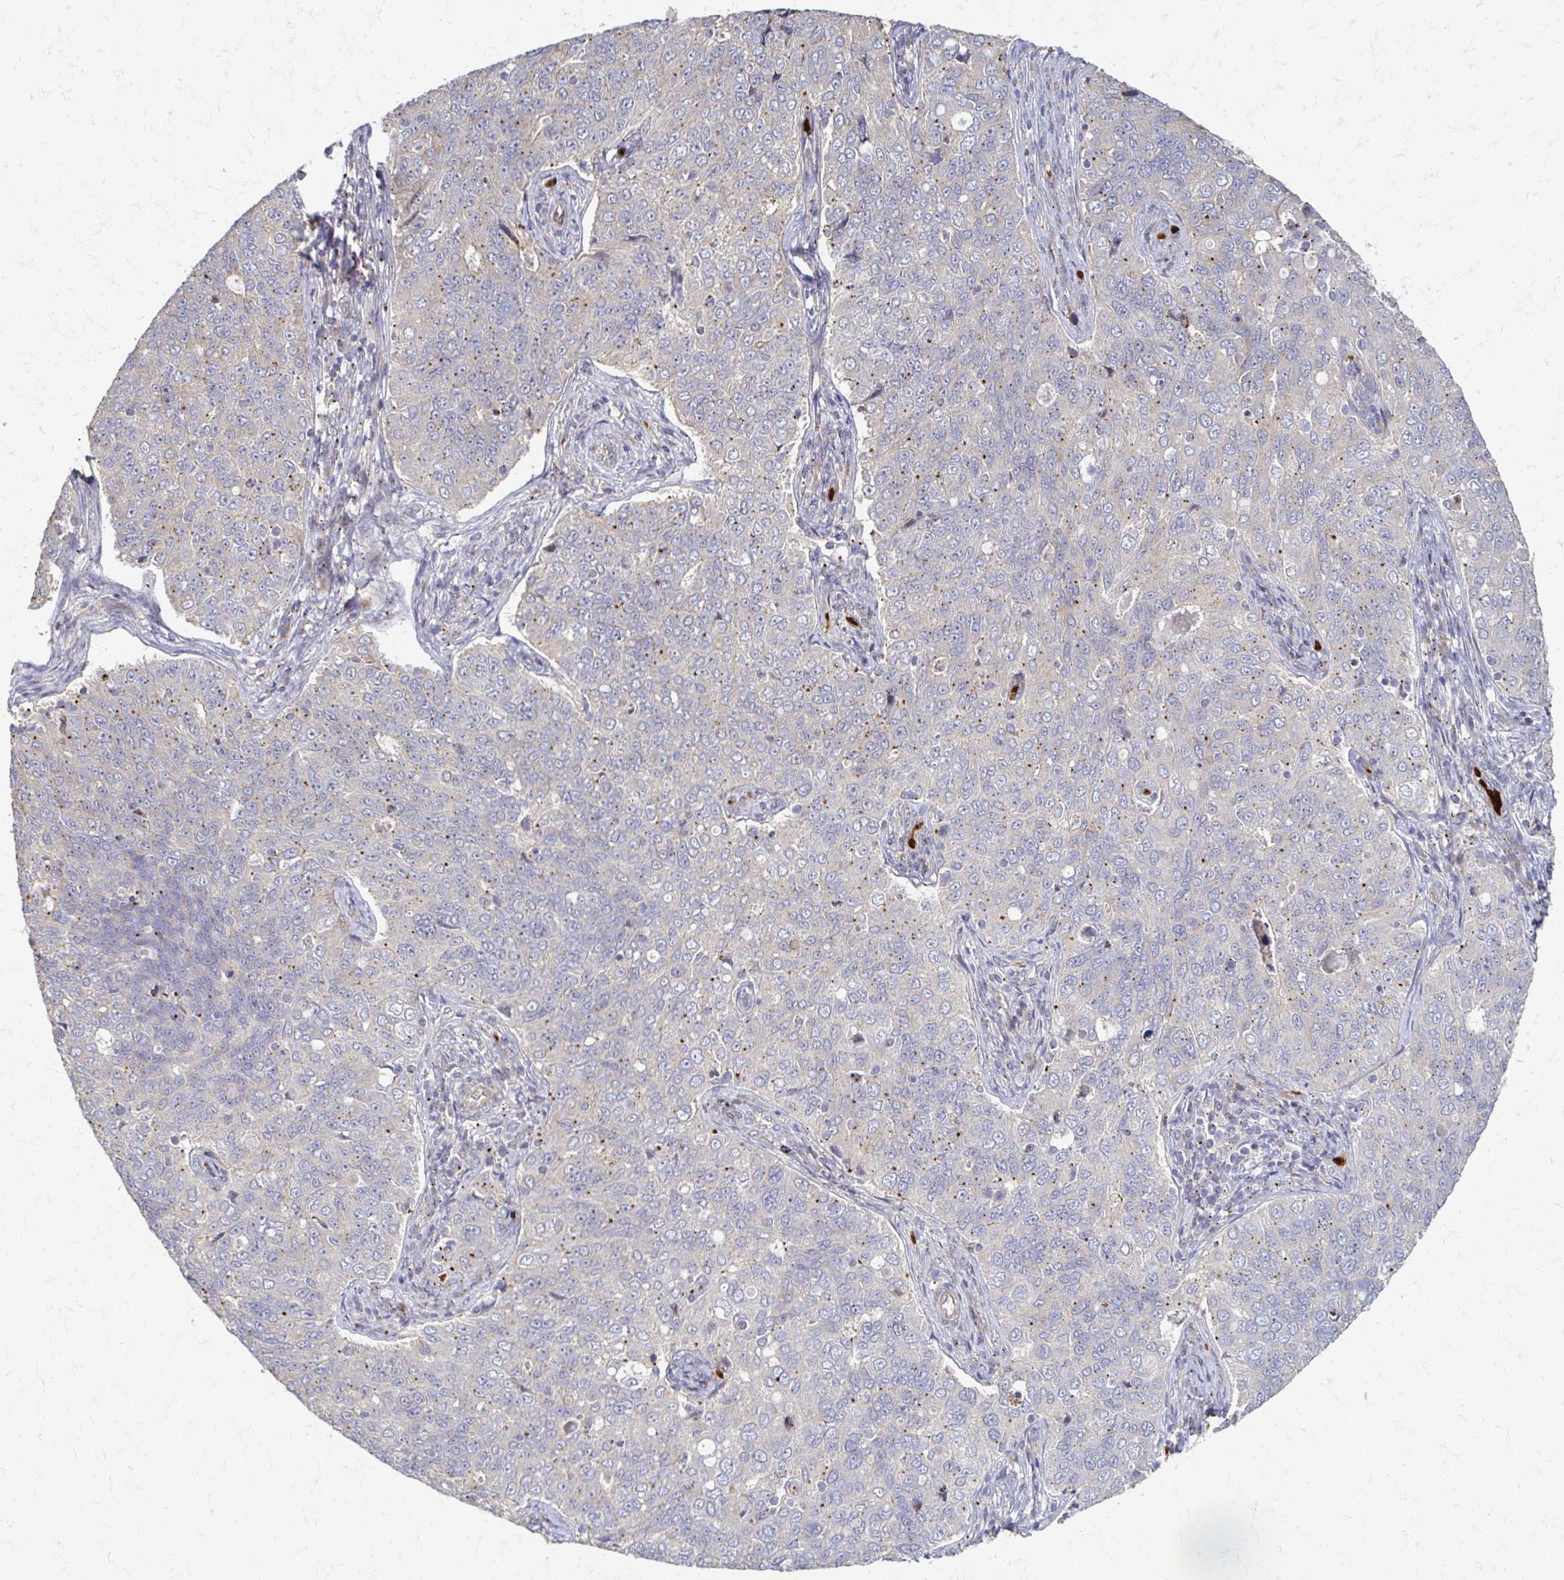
{"staining": {"intensity": "weak", "quantity": "<25%", "location": "cytoplasmic/membranous"}, "tissue": "endometrial cancer", "cell_type": "Tumor cells", "image_type": "cancer", "snomed": [{"axis": "morphology", "description": "Adenocarcinoma, NOS"}, {"axis": "topography", "description": "Endometrium"}], "caption": "Tumor cells are negative for protein expression in human adenocarcinoma (endometrial).", "gene": "SKA2", "patient": {"sex": "female", "age": 43}}